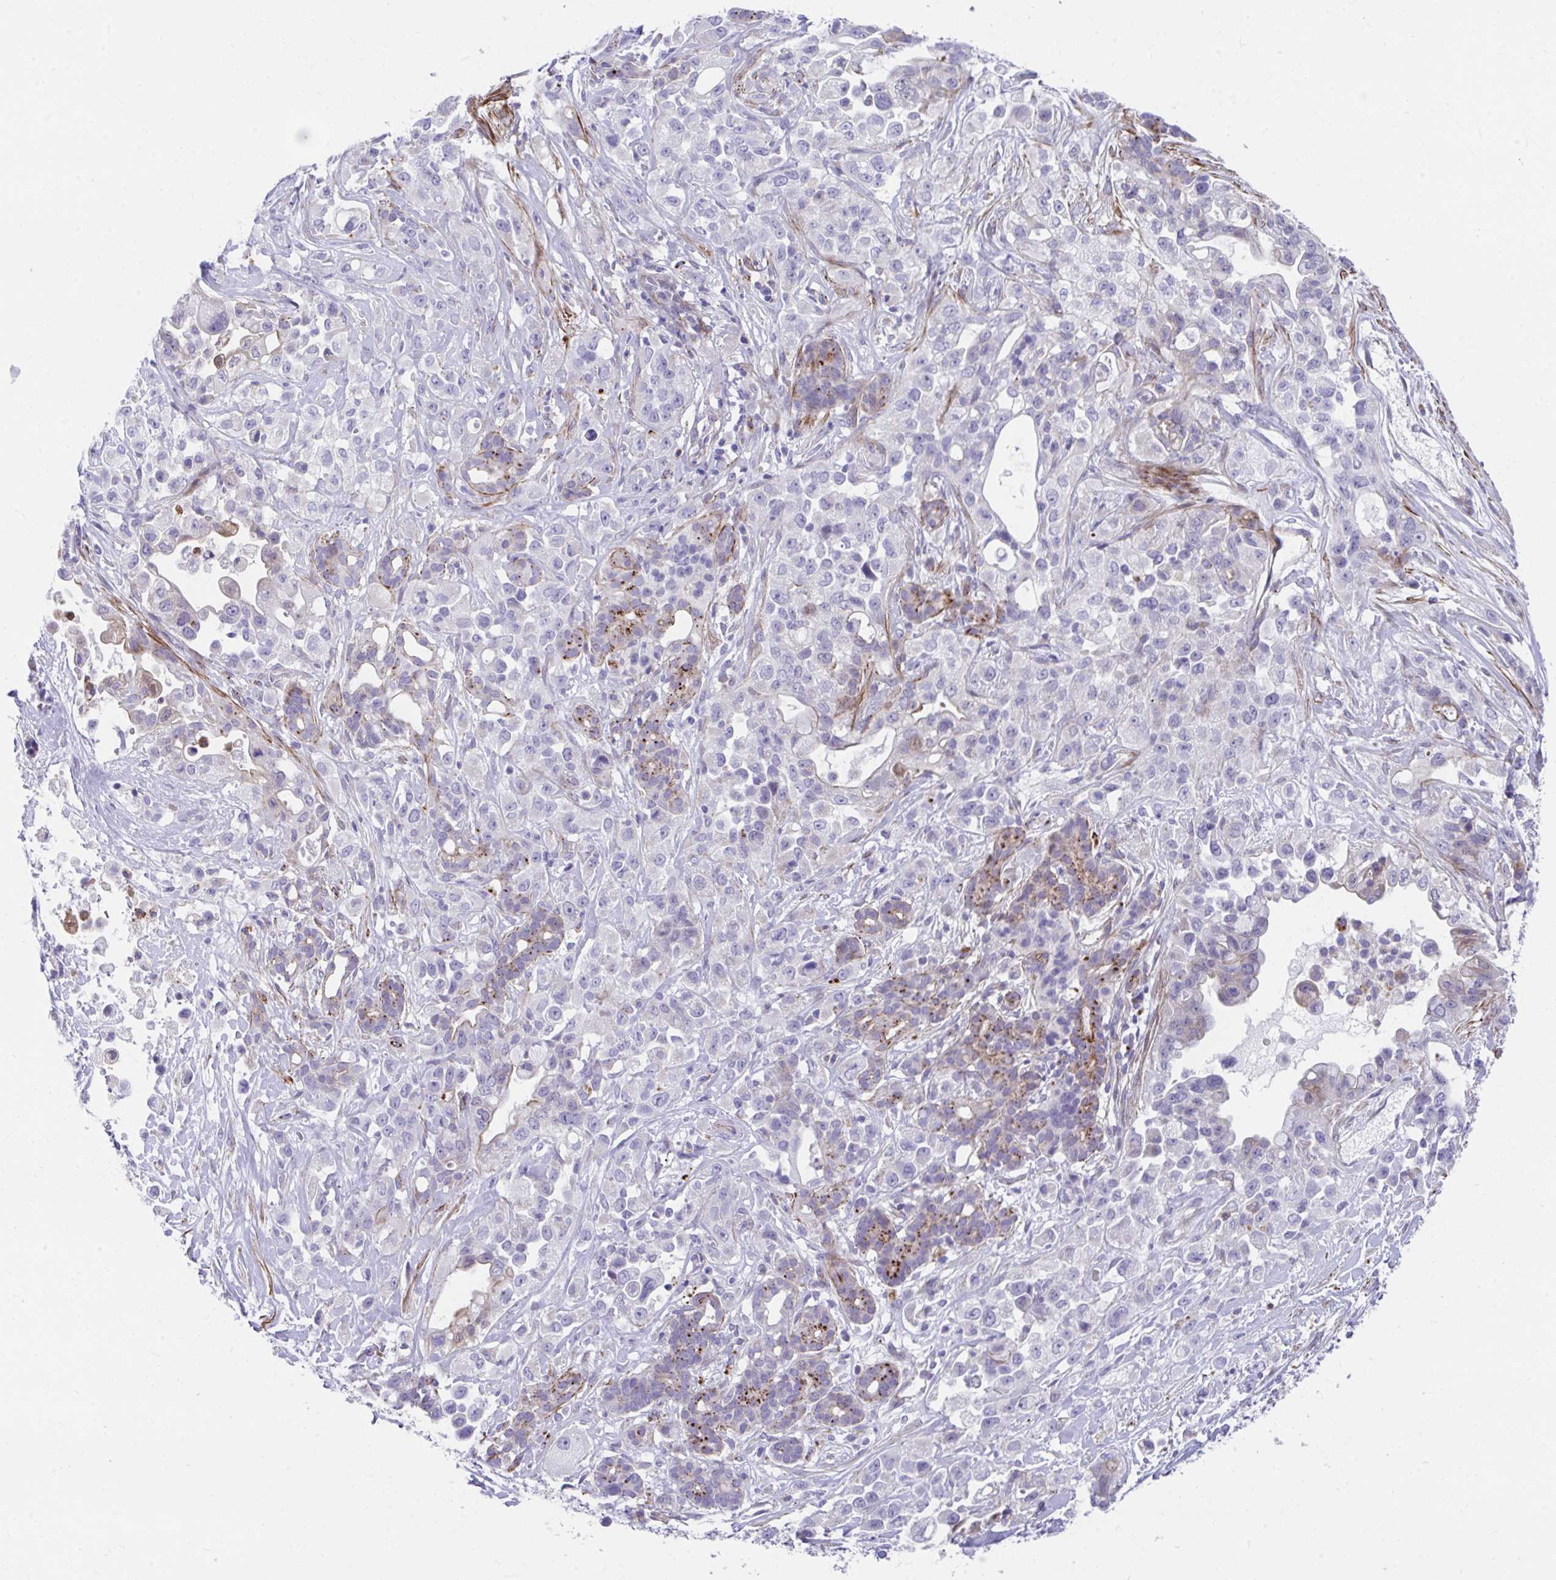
{"staining": {"intensity": "negative", "quantity": "none", "location": "none"}, "tissue": "pancreatic cancer", "cell_type": "Tumor cells", "image_type": "cancer", "snomed": [{"axis": "morphology", "description": "Adenocarcinoma, NOS"}, {"axis": "topography", "description": "Pancreas"}], "caption": "This is an immunohistochemistry (IHC) photomicrograph of human pancreatic adenocarcinoma. There is no expression in tumor cells.", "gene": "CSTB", "patient": {"sex": "male", "age": 44}}